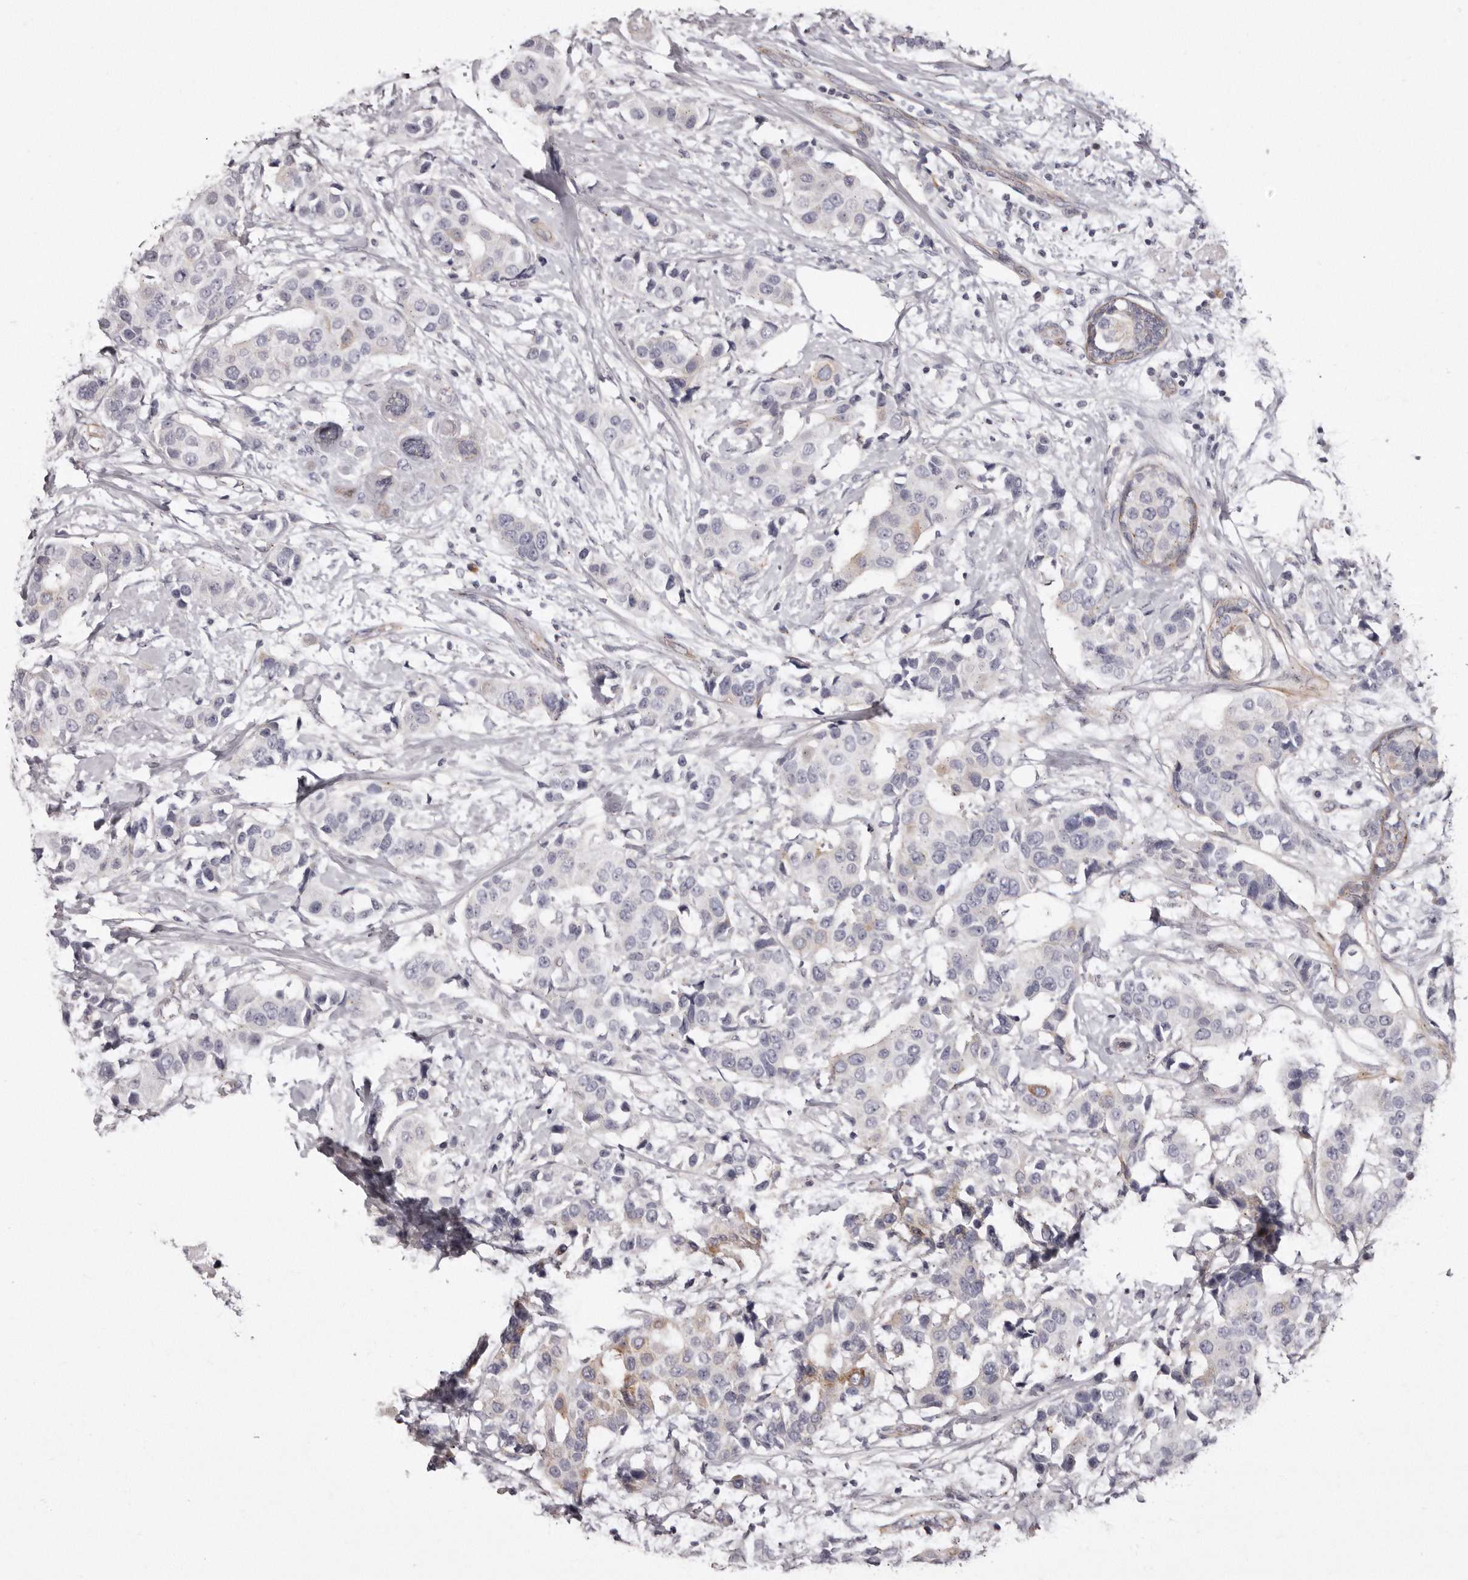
{"staining": {"intensity": "moderate", "quantity": "<25%", "location": "cytoplasmic/membranous"}, "tissue": "breast cancer", "cell_type": "Tumor cells", "image_type": "cancer", "snomed": [{"axis": "morphology", "description": "Normal tissue, NOS"}, {"axis": "morphology", "description": "Duct carcinoma"}, {"axis": "topography", "description": "Breast"}], "caption": "Approximately <25% of tumor cells in breast cancer demonstrate moderate cytoplasmic/membranous protein positivity as visualized by brown immunohistochemical staining.", "gene": "PEG10", "patient": {"sex": "female", "age": 39}}